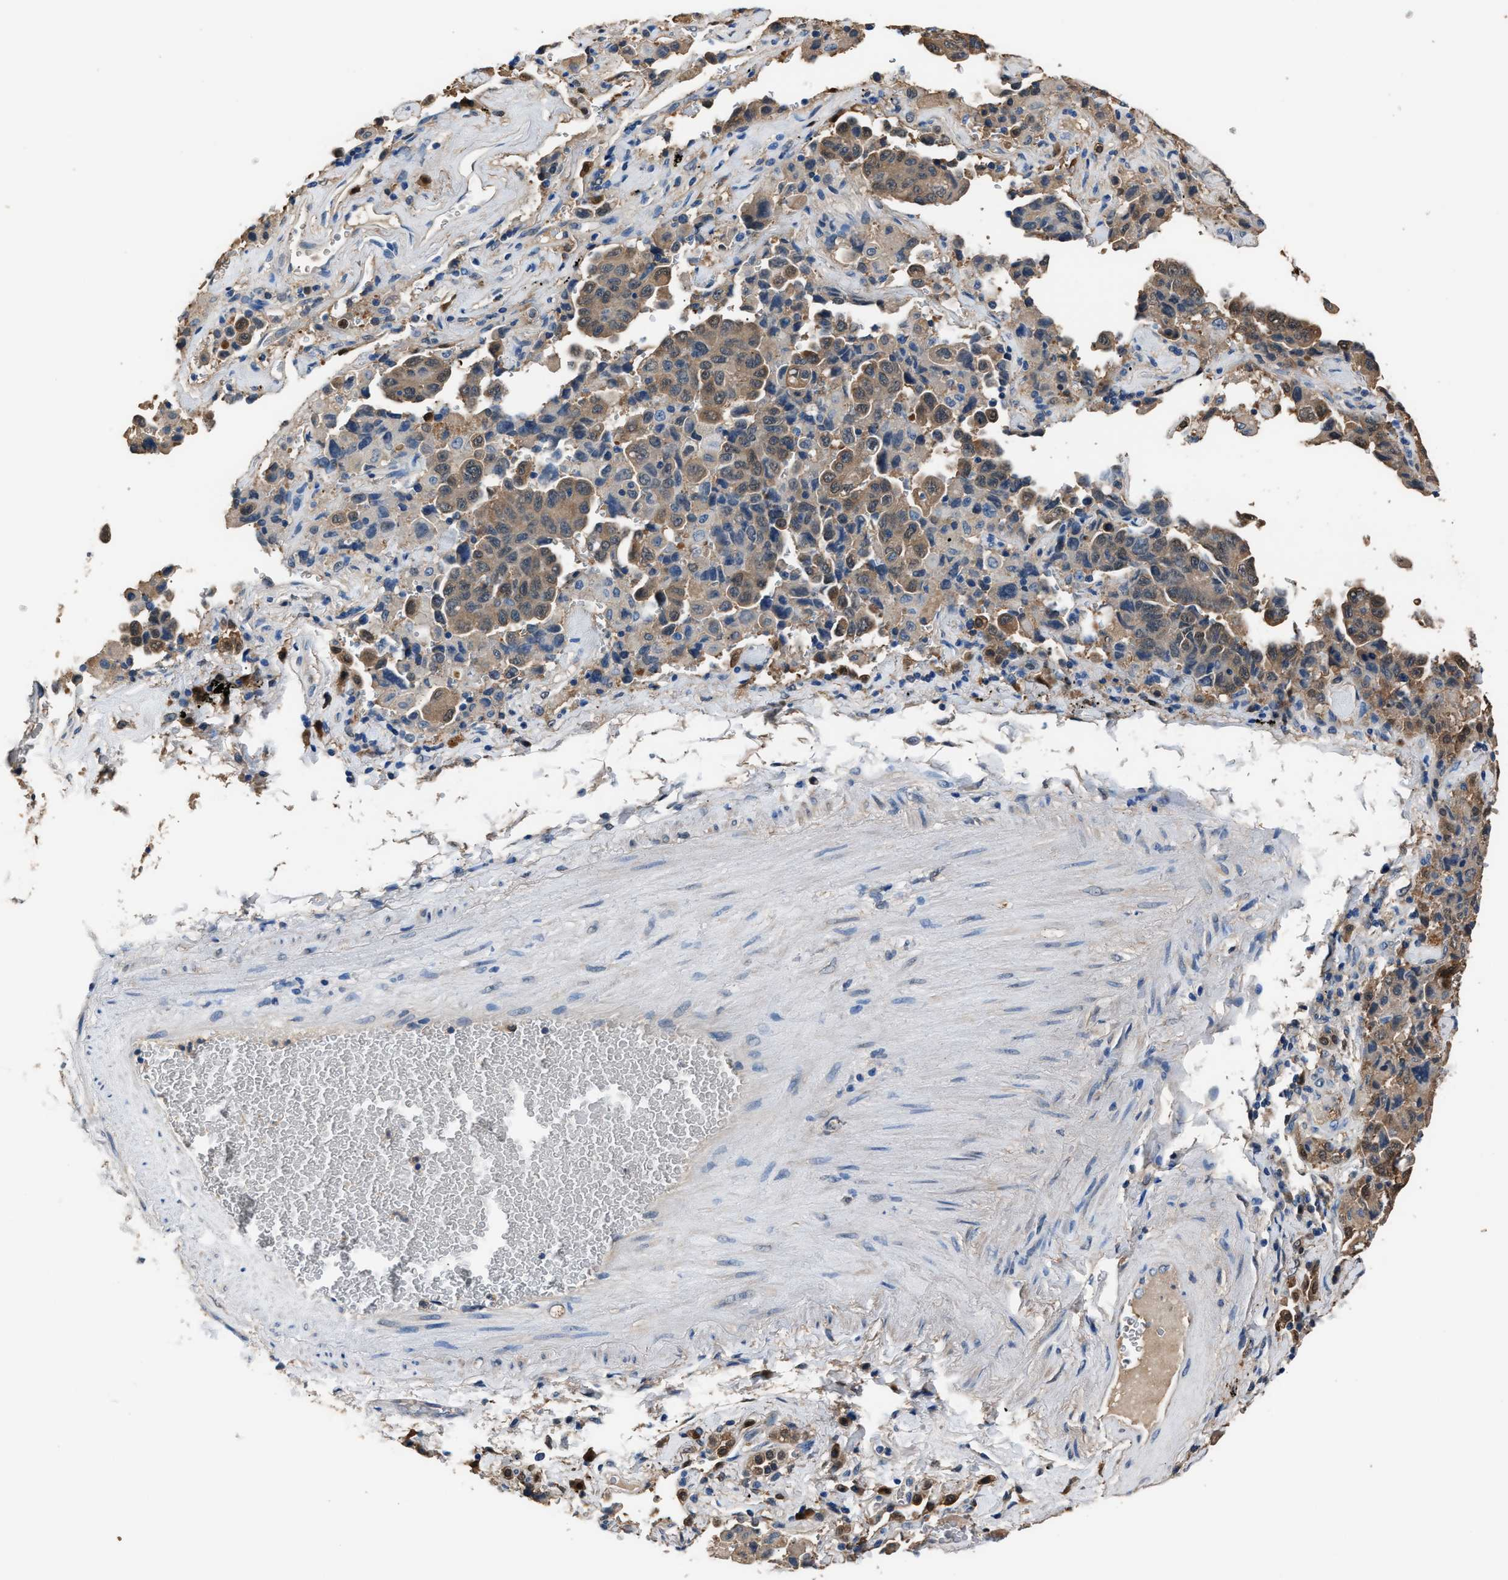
{"staining": {"intensity": "weak", "quantity": ">75%", "location": "cytoplasmic/membranous"}, "tissue": "lung cancer", "cell_type": "Tumor cells", "image_type": "cancer", "snomed": [{"axis": "morphology", "description": "Adenocarcinoma, NOS"}, {"axis": "topography", "description": "Lung"}], "caption": "Weak cytoplasmic/membranous protein expression is appreciated in approximately >75% of tumor cells in lung adenocarcinoma.", "gene": "GSTP1", "patient": {"sex": "female", "age": 51}}